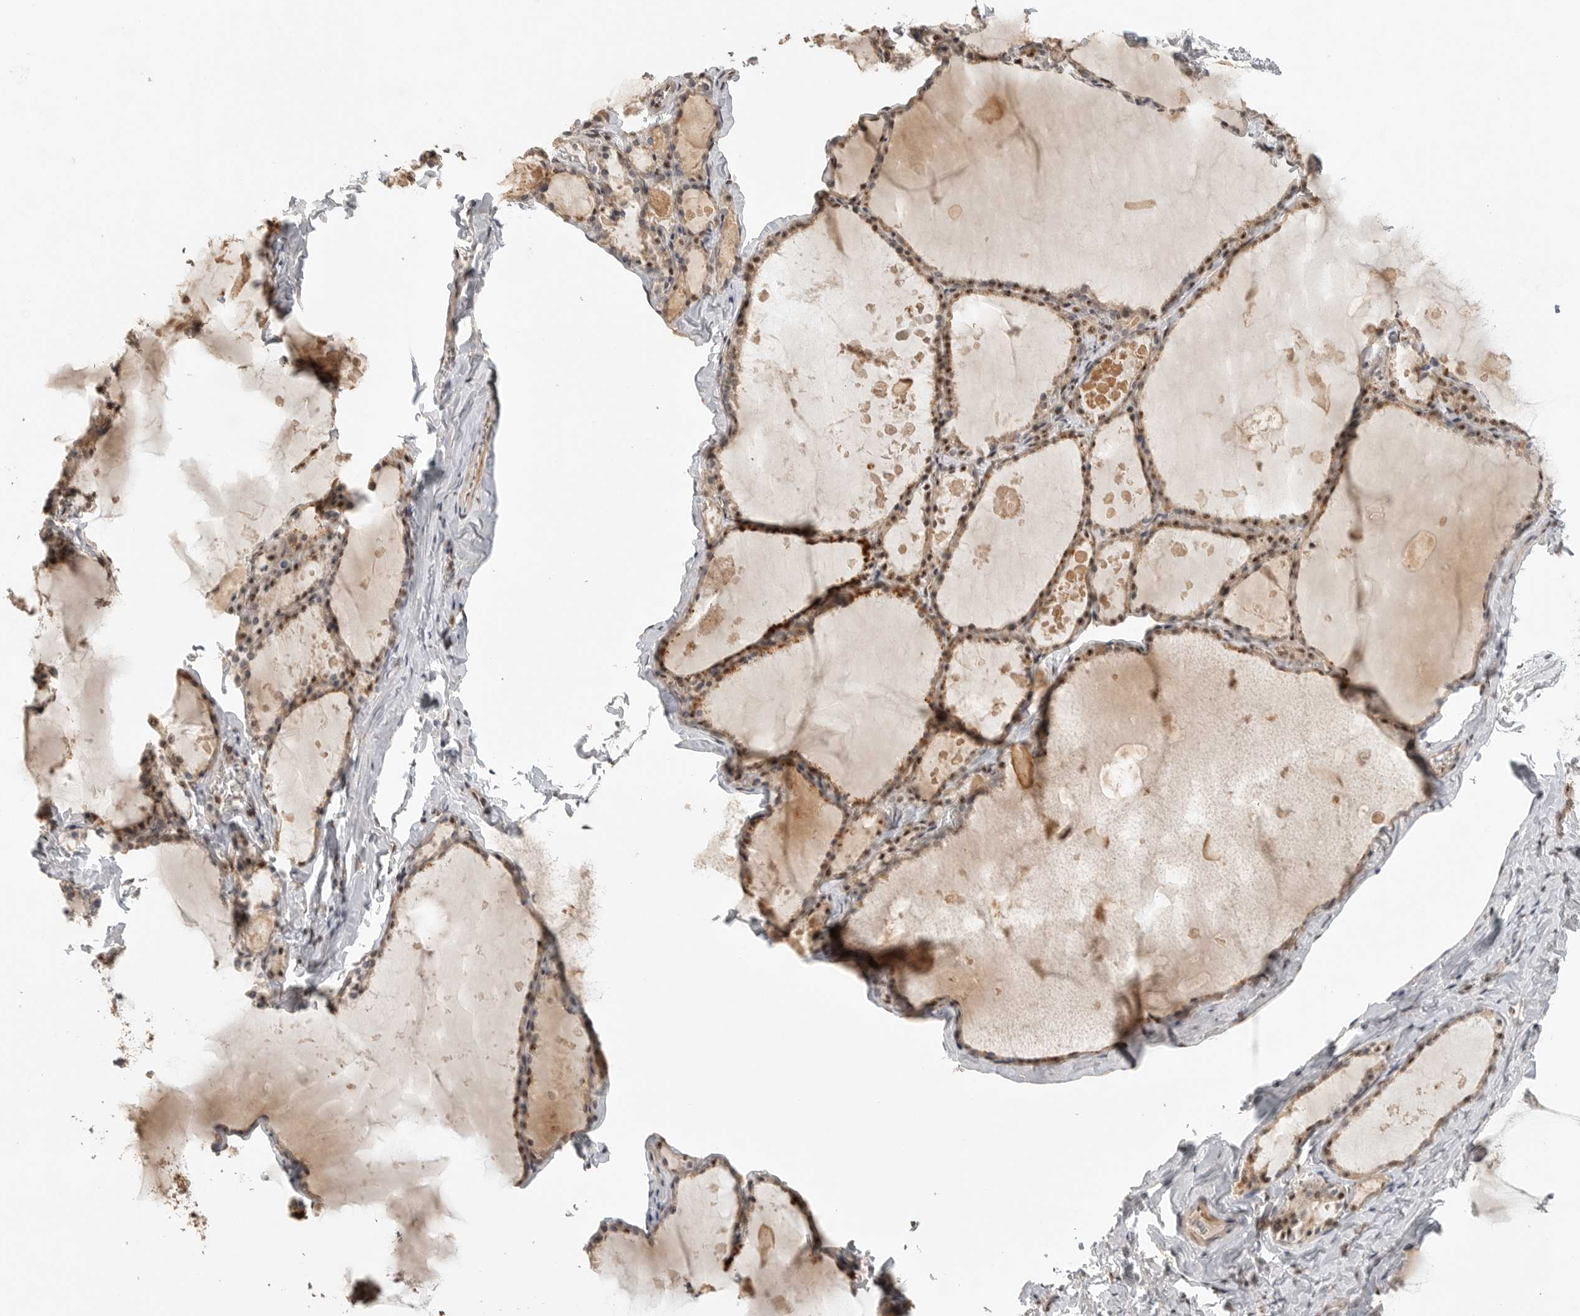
{"staining": {"intensity": "moderate", "quantity": ">75%", "location": "cytoplasmic/membranous,nuclear"}, "tissue": "thyroid gland", "cell_type": "Glandular cells", "image_type": "normal", "snomed": [{"axis": "morphology", "description": "Normal tissue, NOS"}, {"axis": "topography", "description": "Thyroid gland"}], "caption": "A brown stain labels moderate cytoplasmic/membranous,nuclear staining of a protein in glandular cells of normal human thyroid gland.", "gene": "POMP", "patient": {"sex": "male", "age": 56}}